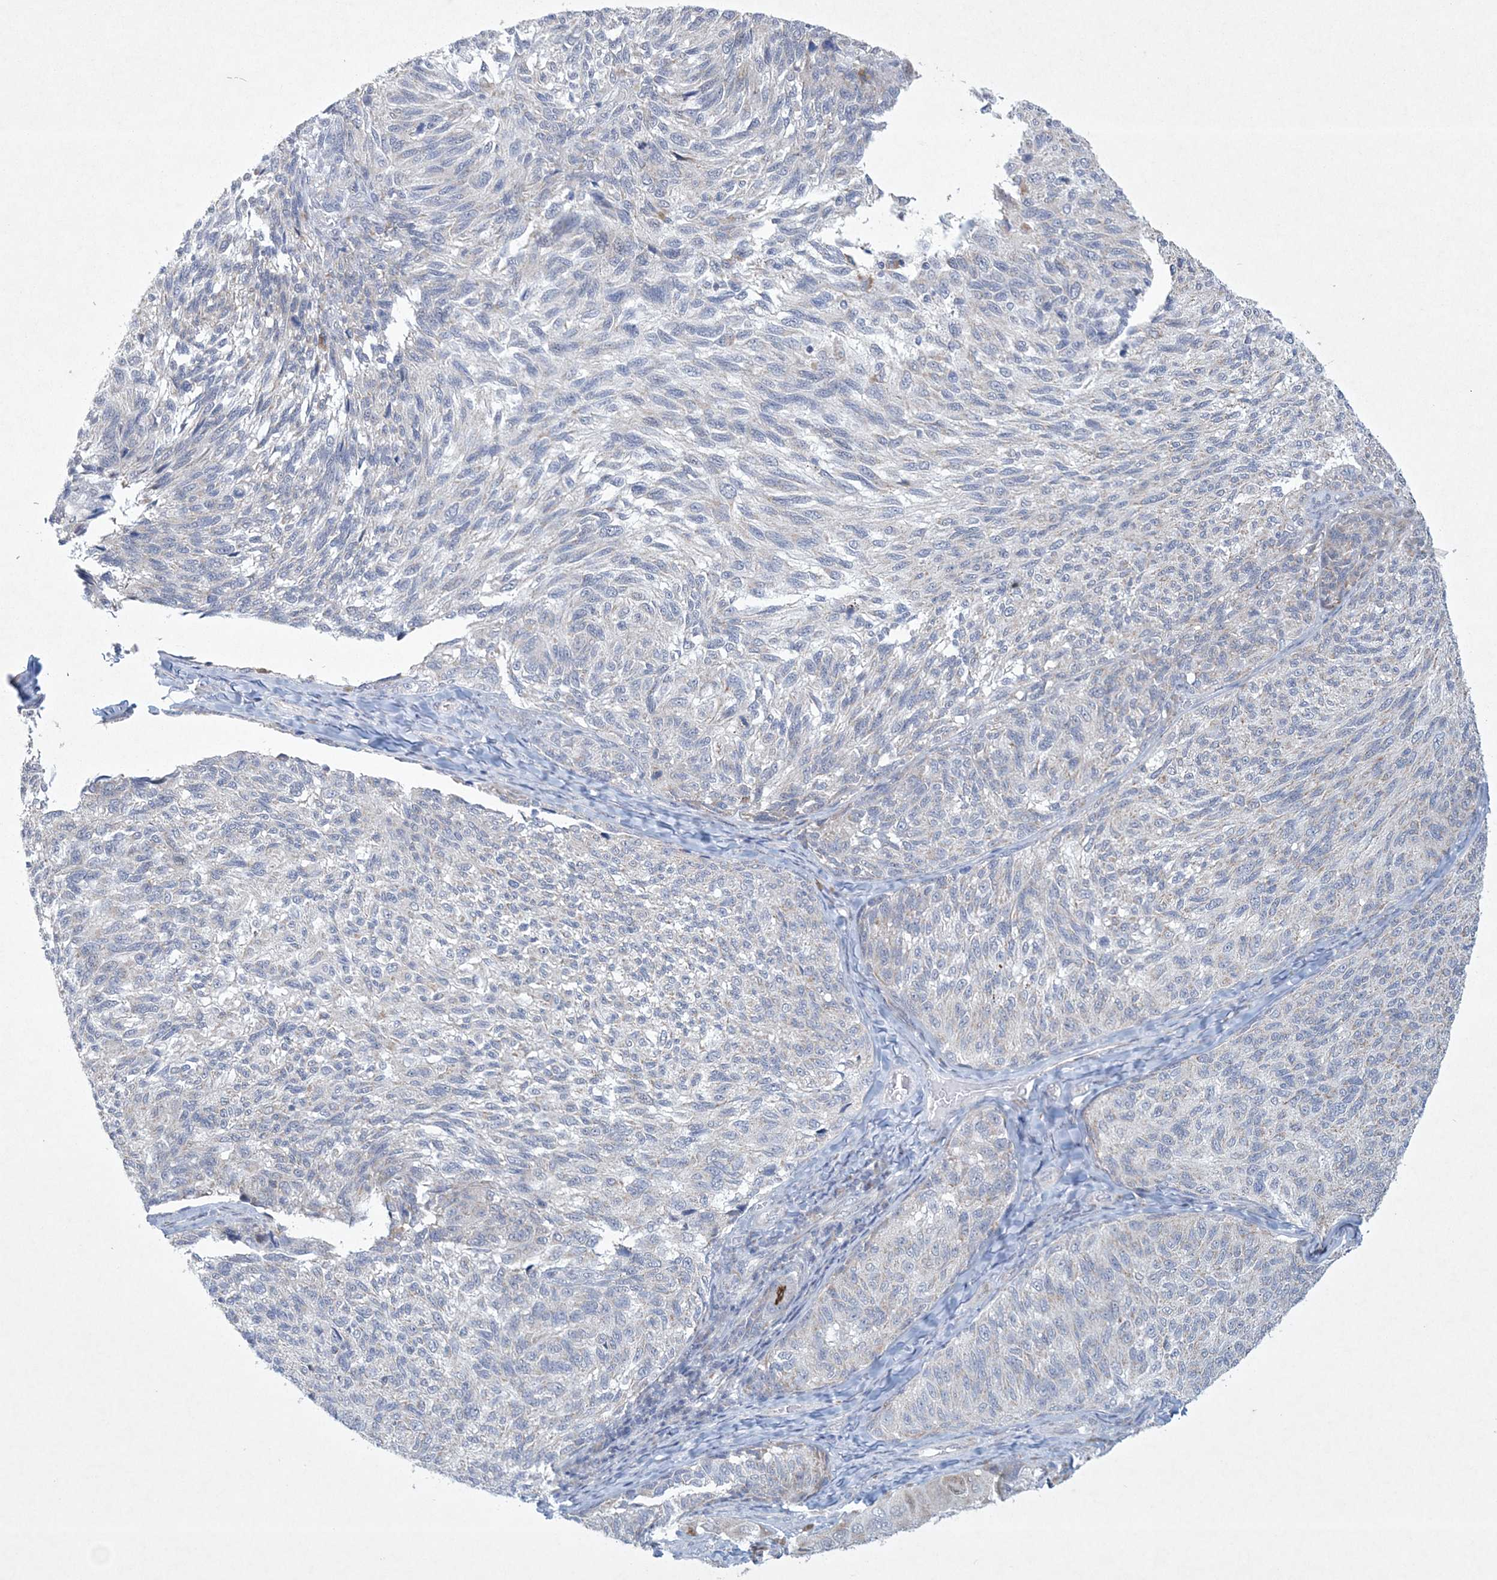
{"staining": {"intensity": "negative", "quantity": "none", "location": "none"}, "tissue": "melanoma", "cell_type": "Tumor cells", "image_type": "cancer", "snomed": [{"axis": "morphology", "description": "Malignant melanoma, NOS"}, {"axis": "topography", "description": "Skin"}], "caption": "DAB (3,3'-diaminobenzidine) immunohistochemical staining of human melanoma shows no significant expression in tumor cells.", "gene": "CES4A", "patient": {"sex": "female", "age": 73}}